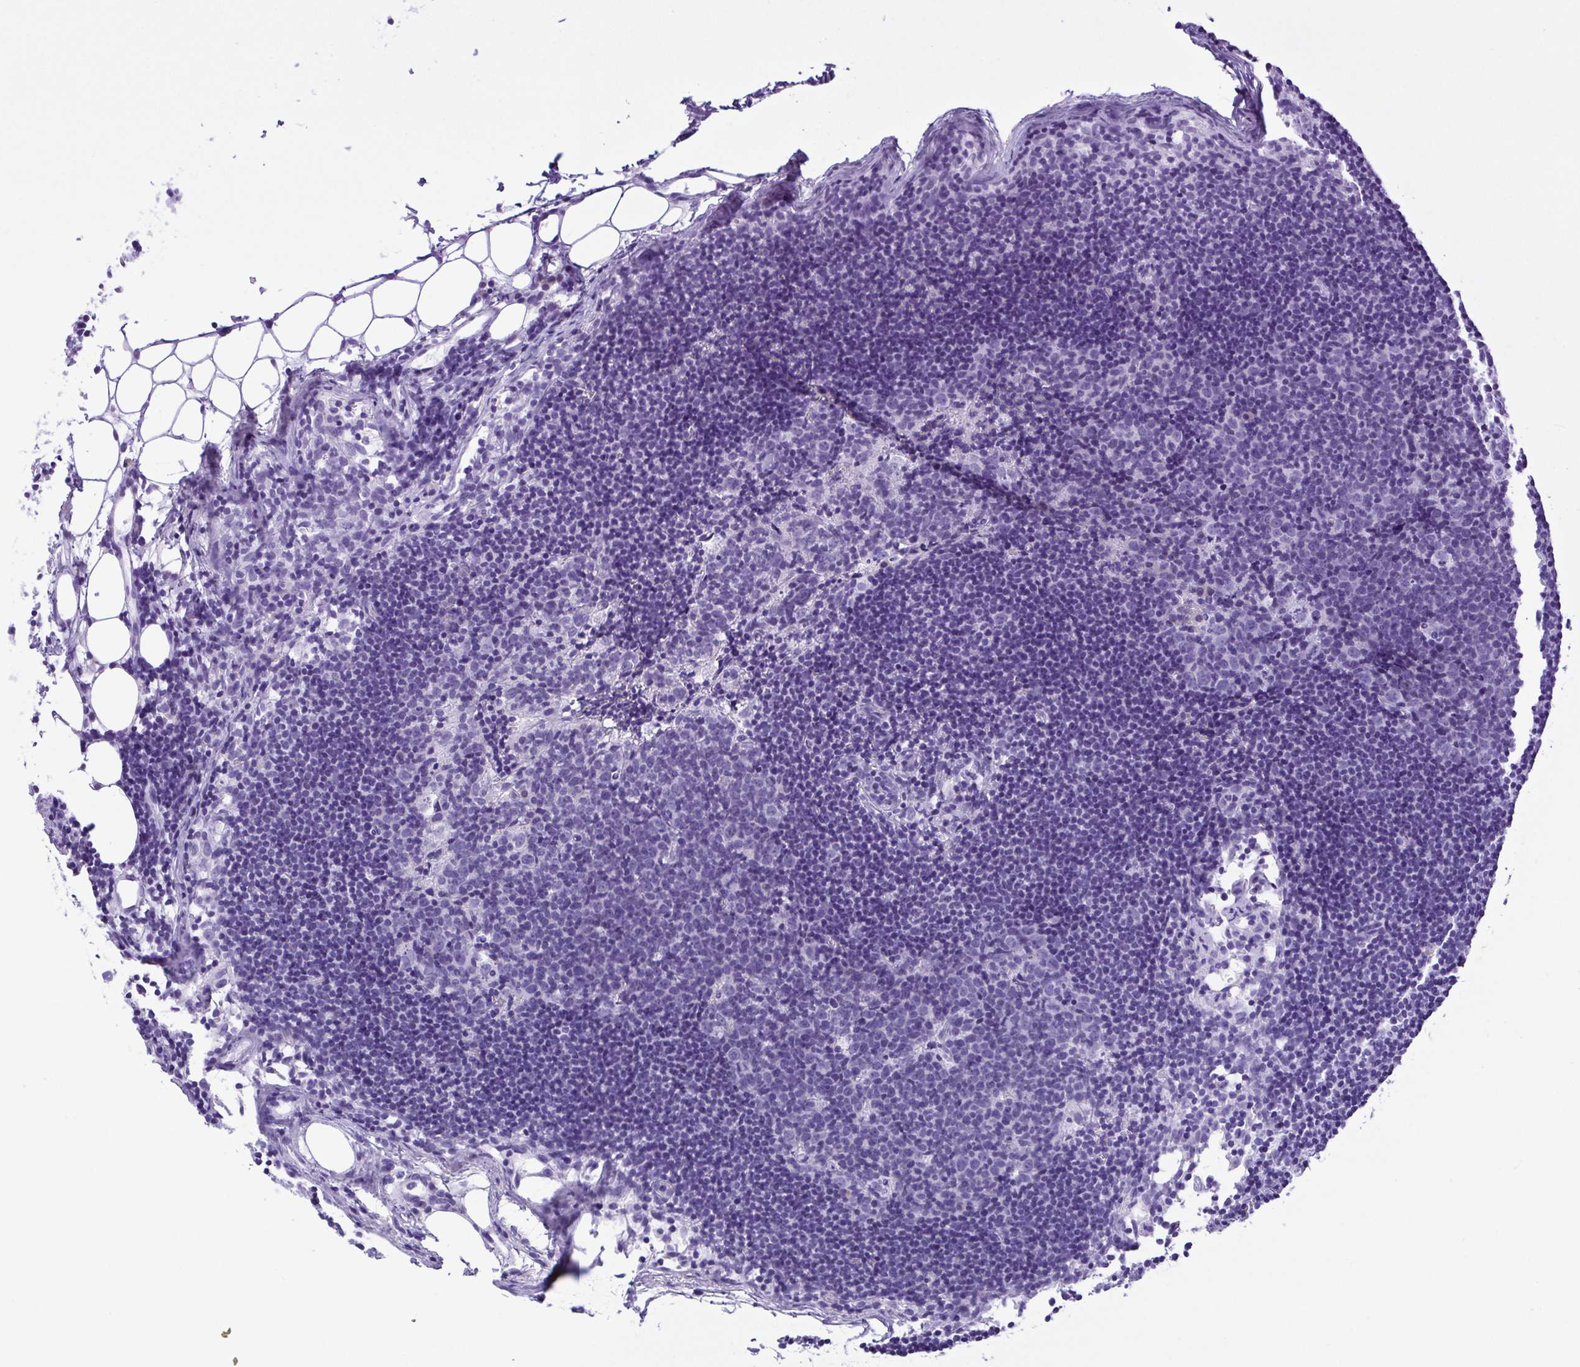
{"staining": {"intensity": "negative", "quantity": "none", "location": "none"}, "tissue": "lymph node", "cell_type": "Germinal center cells", "image_type": "normal", "snomed": [{"axis": "morphology", "description": "Normal tissue, NOS"}, {"axis": "topography", "description": "Lymph node"}], "caption": "Immunohistochemistry of normal human lymph node displays no positivity in germinal center cells.", "gene": "PAK3", "patient": {"sex": "female", "age": 41}}